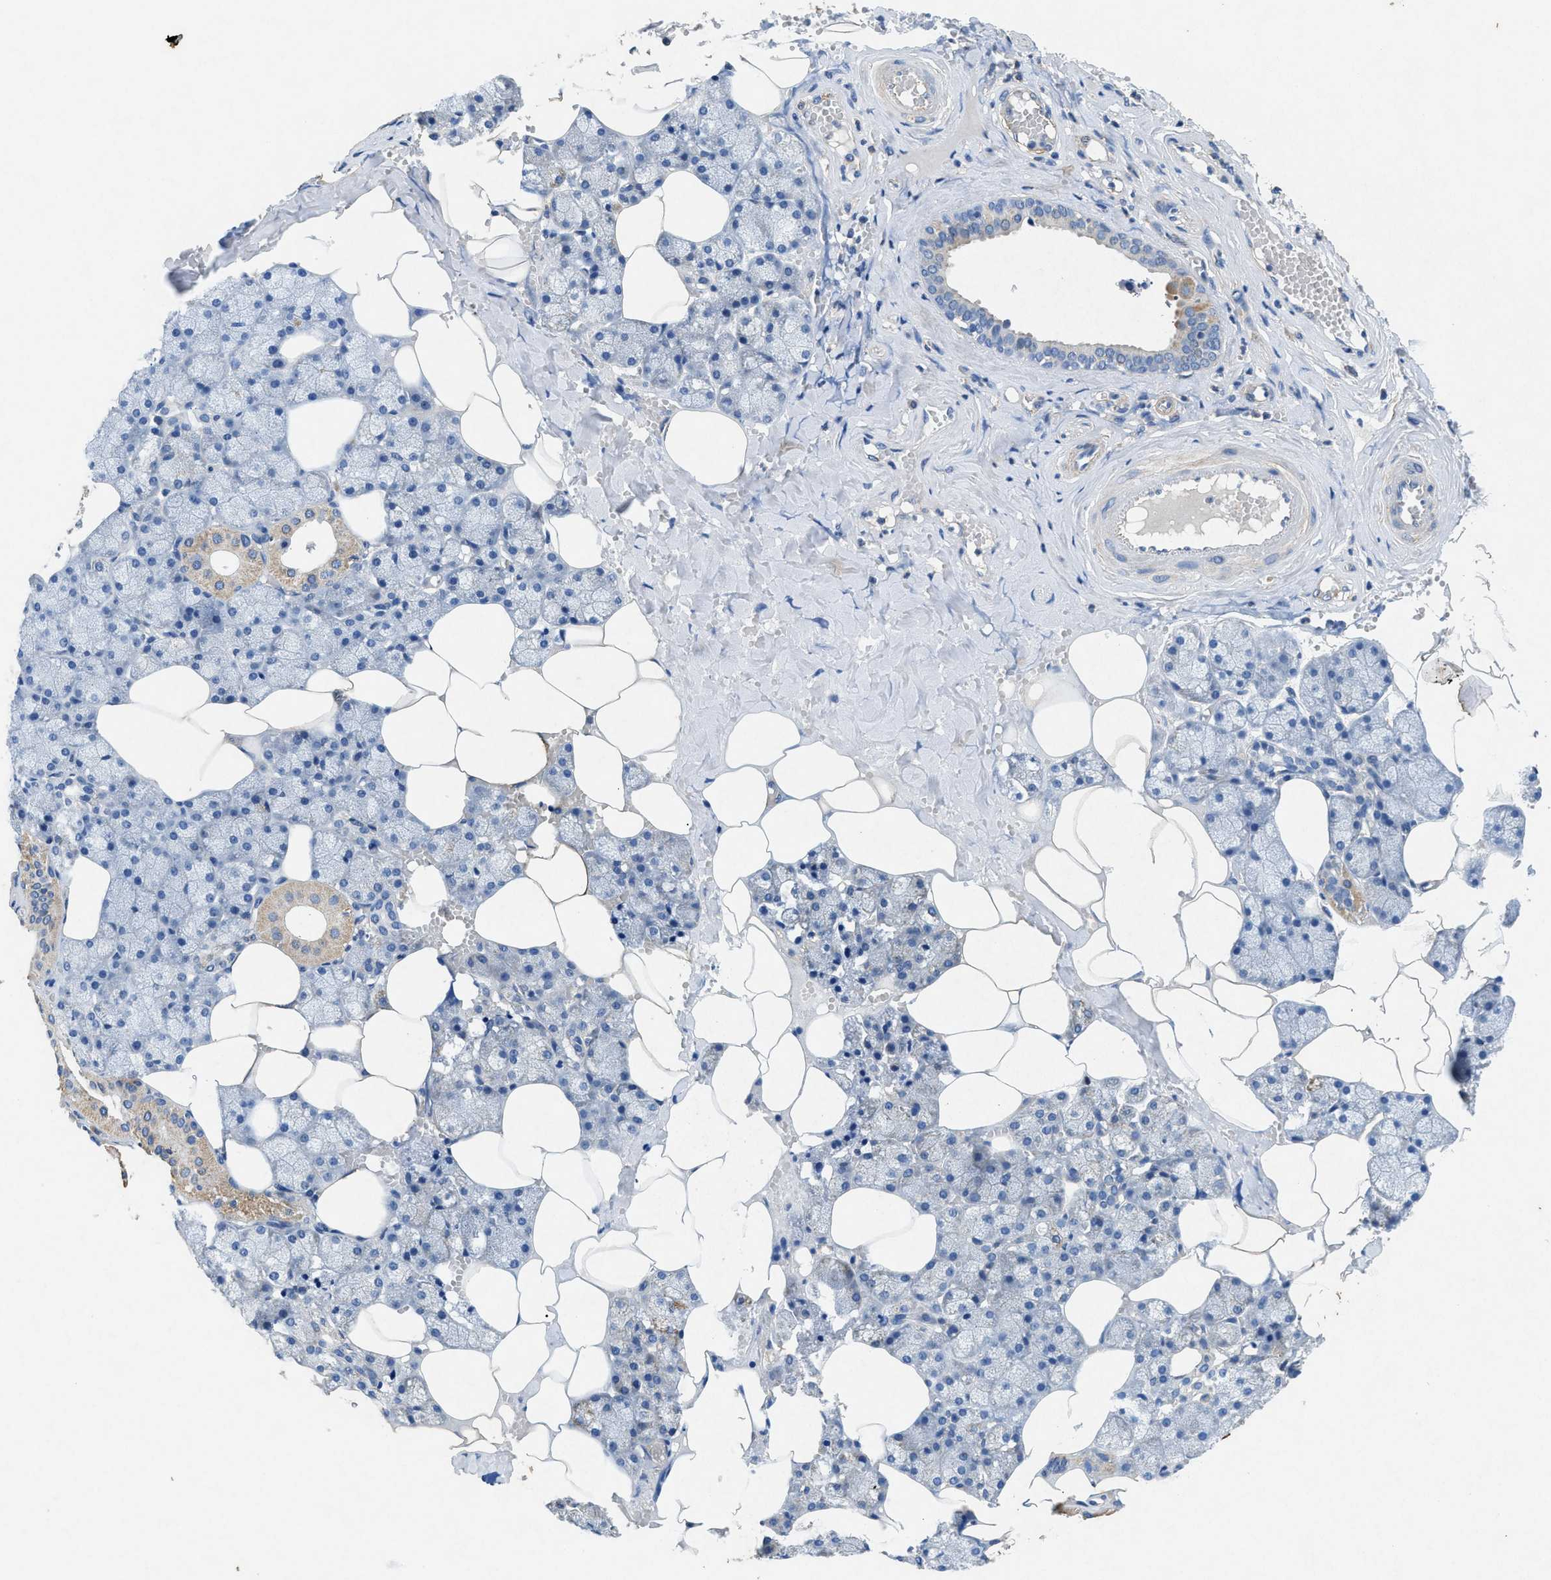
{"staining": {"intensity": "moderate", "quantity": "<25%", "location": "cytoplasmic/membranous"}, "tissue": "salivary gland", "cell_type": "Glandular cells", "image_type": "normal", "snomed": [{"axis": "morphology", "description": "Normal tissue, NOS"}, {"axis": "topography", "description": "Salivary gland"}], "caption": "Immunohistochemical staining of benign salivary gland displays low levels of moderate cytoplasmic/membranous staining in about <25% of glandular cells.", "gene": "CDK15", "patient": {"sex": "male", "age": 62}}